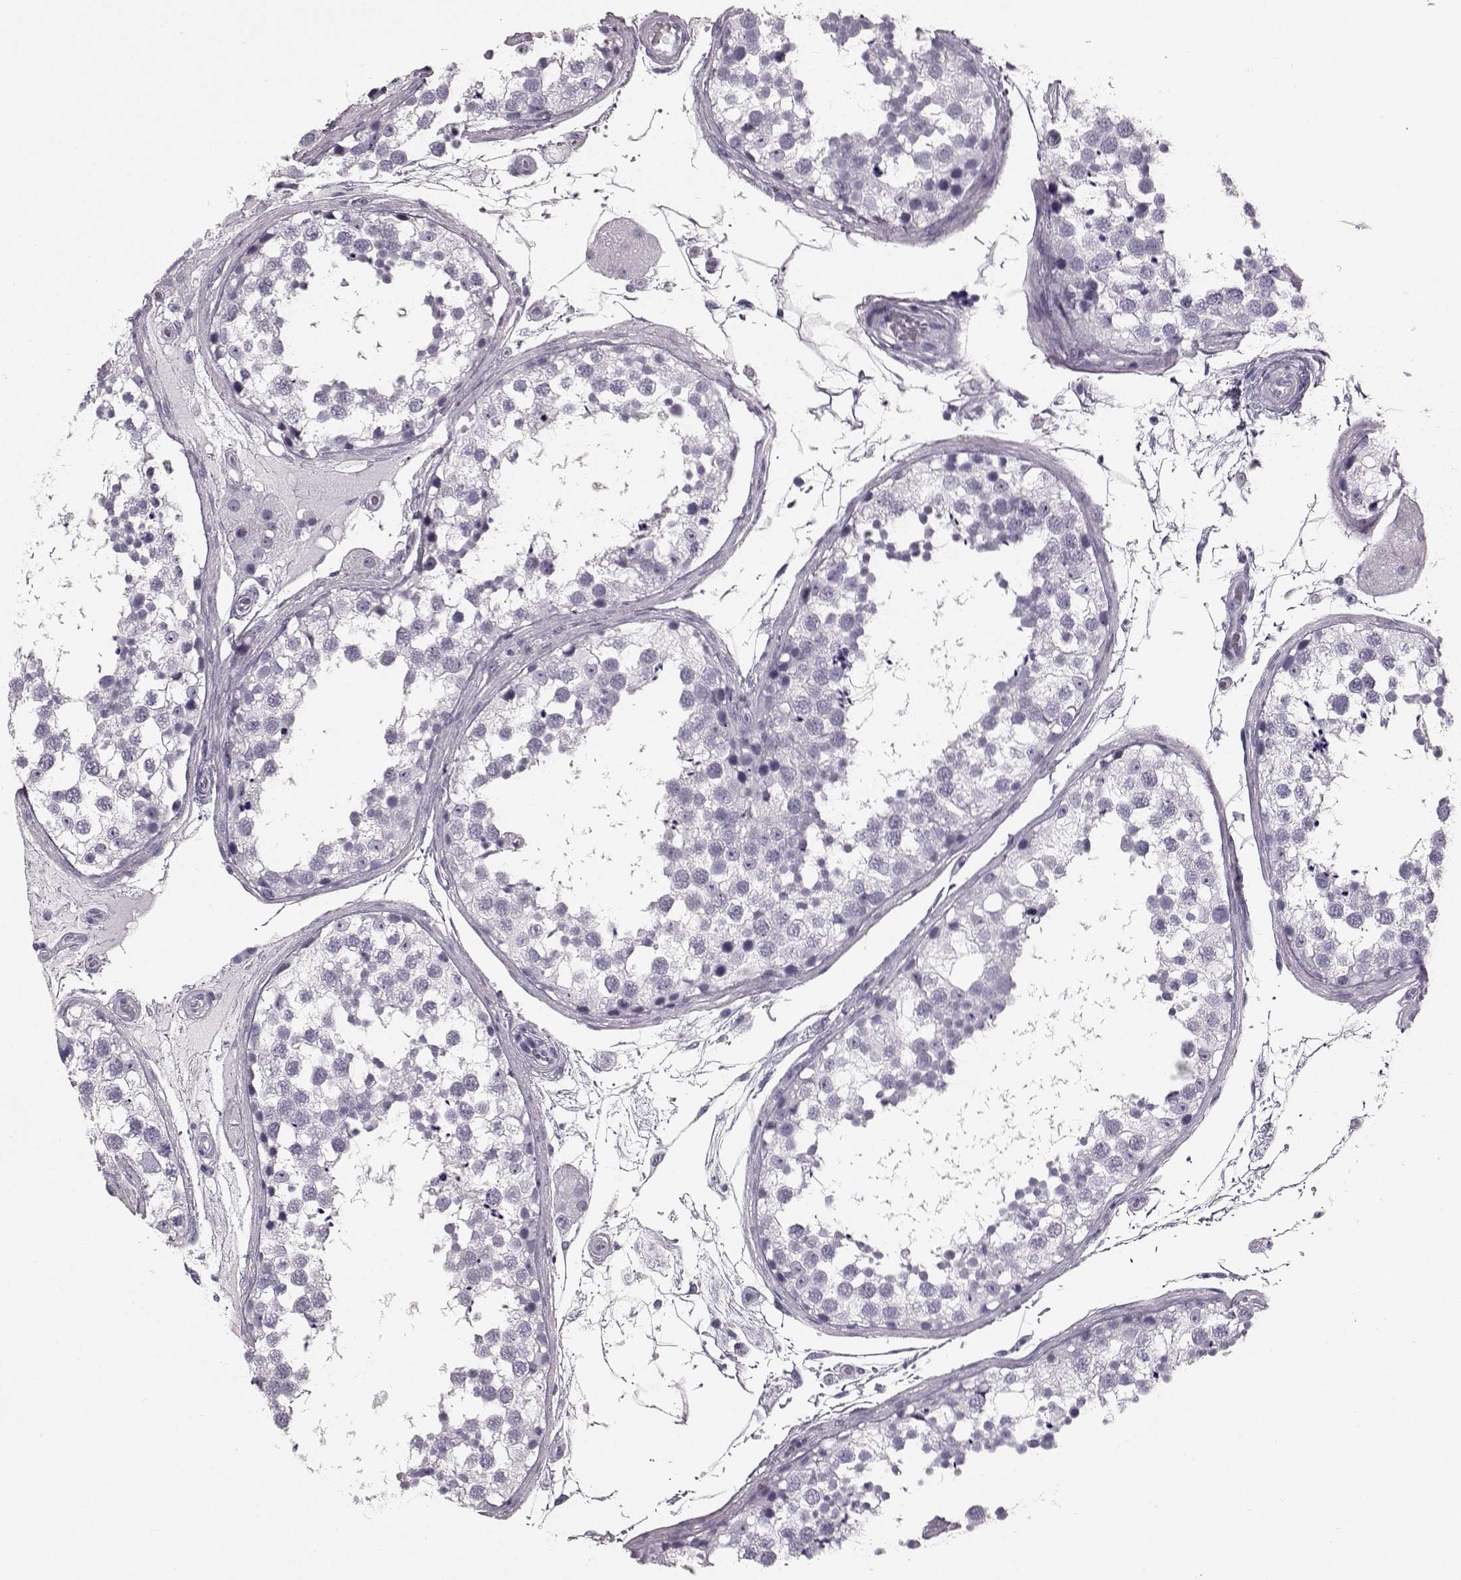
{"staining": {"intensity": "negative", "quantity": "none", "location": "none"}, "tissue": "testis", "cell_type": "Cells in seminiferous ducts", "image_type": "normal", "snomed": [{"axis": "morphology", "description": "Normal tissue, NOS"}, {"axis": "morphology", "description": "Seminoma, NOS"}, {"axis": "topography", "description": "Testis"}], "caption": "This is a histopathology image of immunohistochemistry staining of benign testis, which shows no positivity in cells in seminiferous ducts. (IHC, brightfield microscopy, high magnification).", "gene": "AIPL1", "patient": {"sex": "male", "age": 65}}